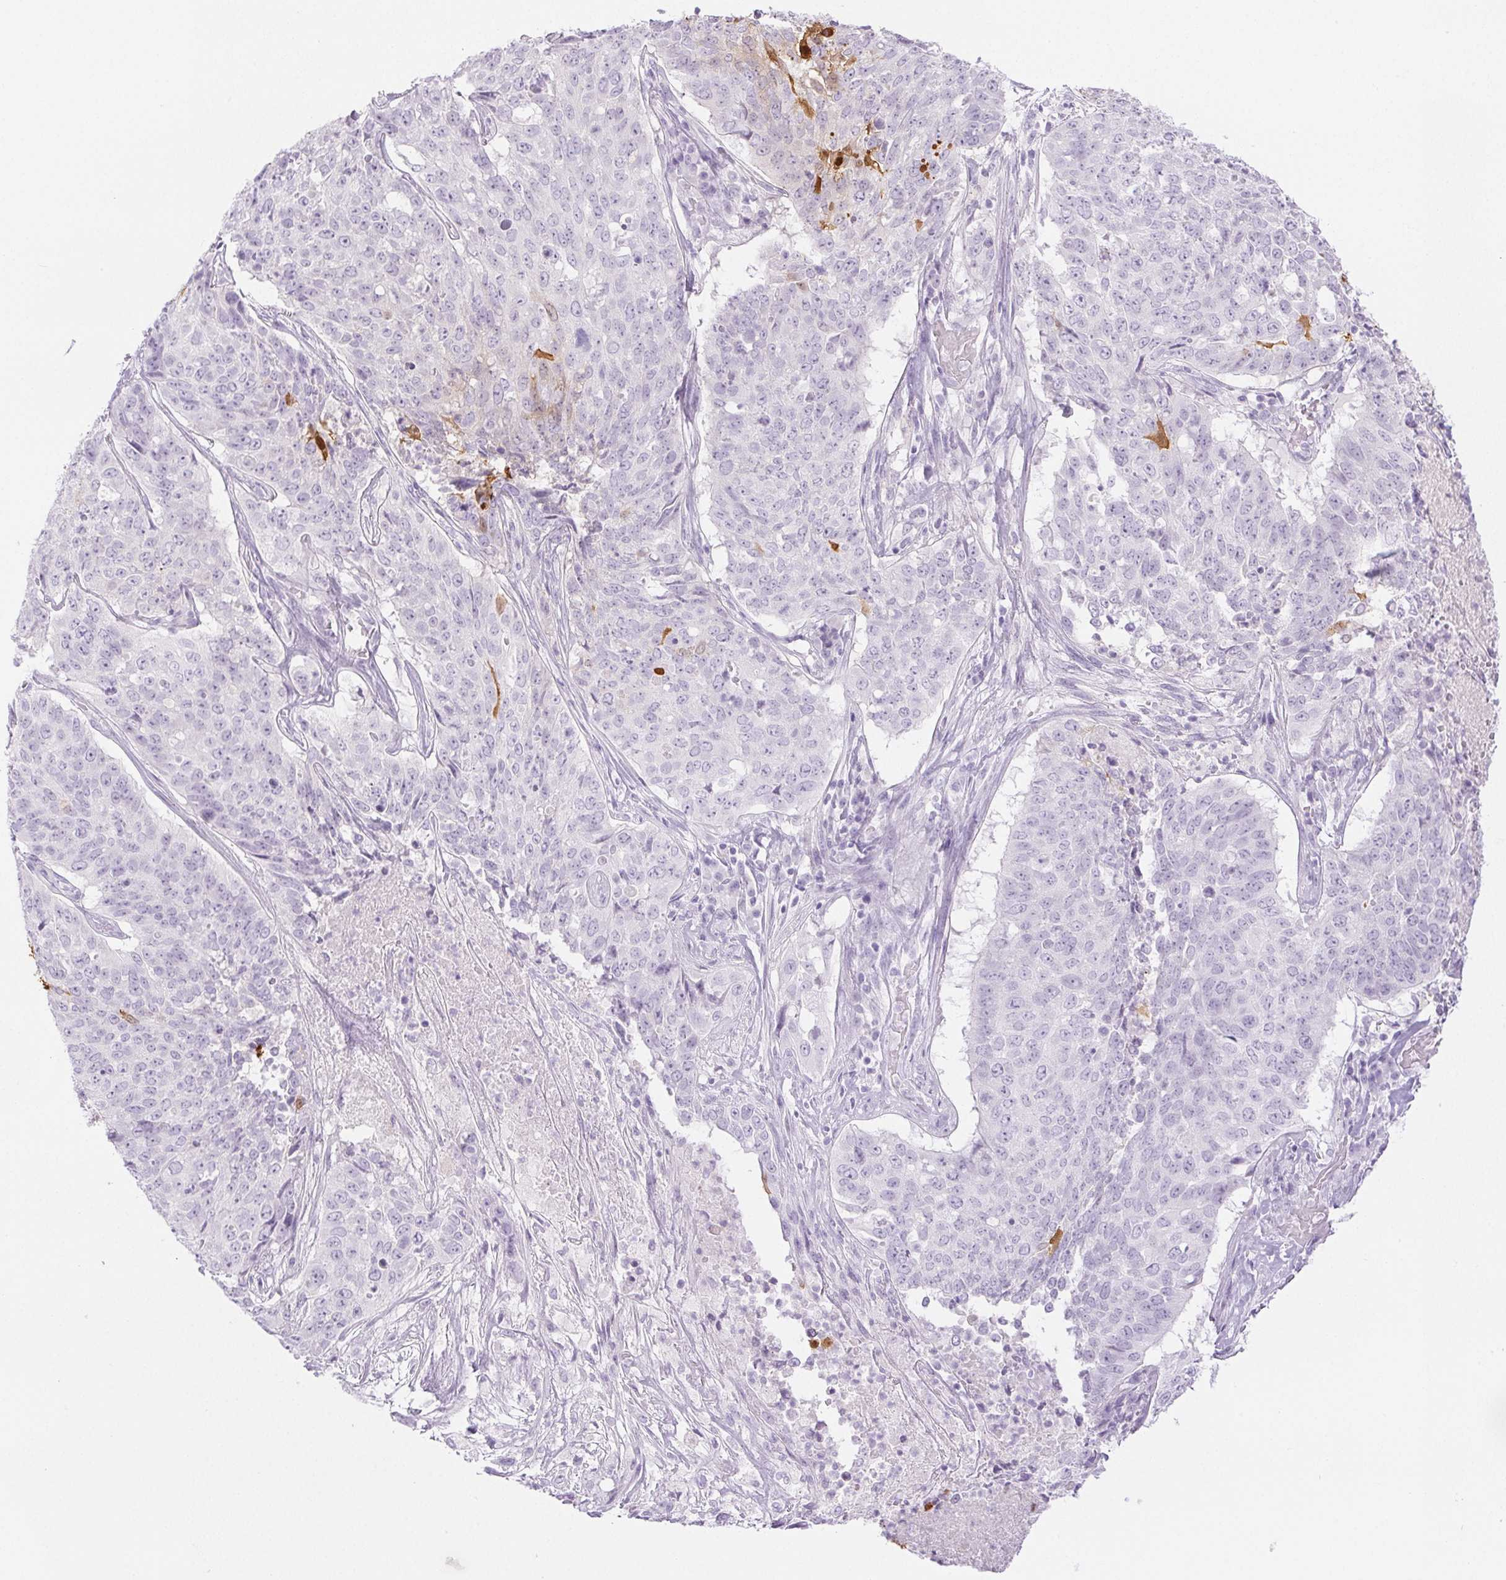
{"staining": {"intensity": "moderate", "quantity": "<25%", "location": "cytoplasmic/membranous,nuclear"}, "tissue": "lung cancer", "cell_type": "Tumor cells", "image_type": "cancer", "snomed": [{"axis": "morphology", "description": "Normal tissue, NOS"}, {"axis": "morphology", "description": "Squamous cell carcinoma, NOS"}, {"axis": "topography", "description": "Bronchus"}, {"axis": "topography", "description": "Lung"}], "caption": "Immunohistochemistry (IHC) of human lung cancer shows low levels of moderate cytoplasmic/membranous and nuclear staining in approximately <25% of tumor cells.", "gene": "SPRR3", "patient": {"sex": "male", "age": 64}}